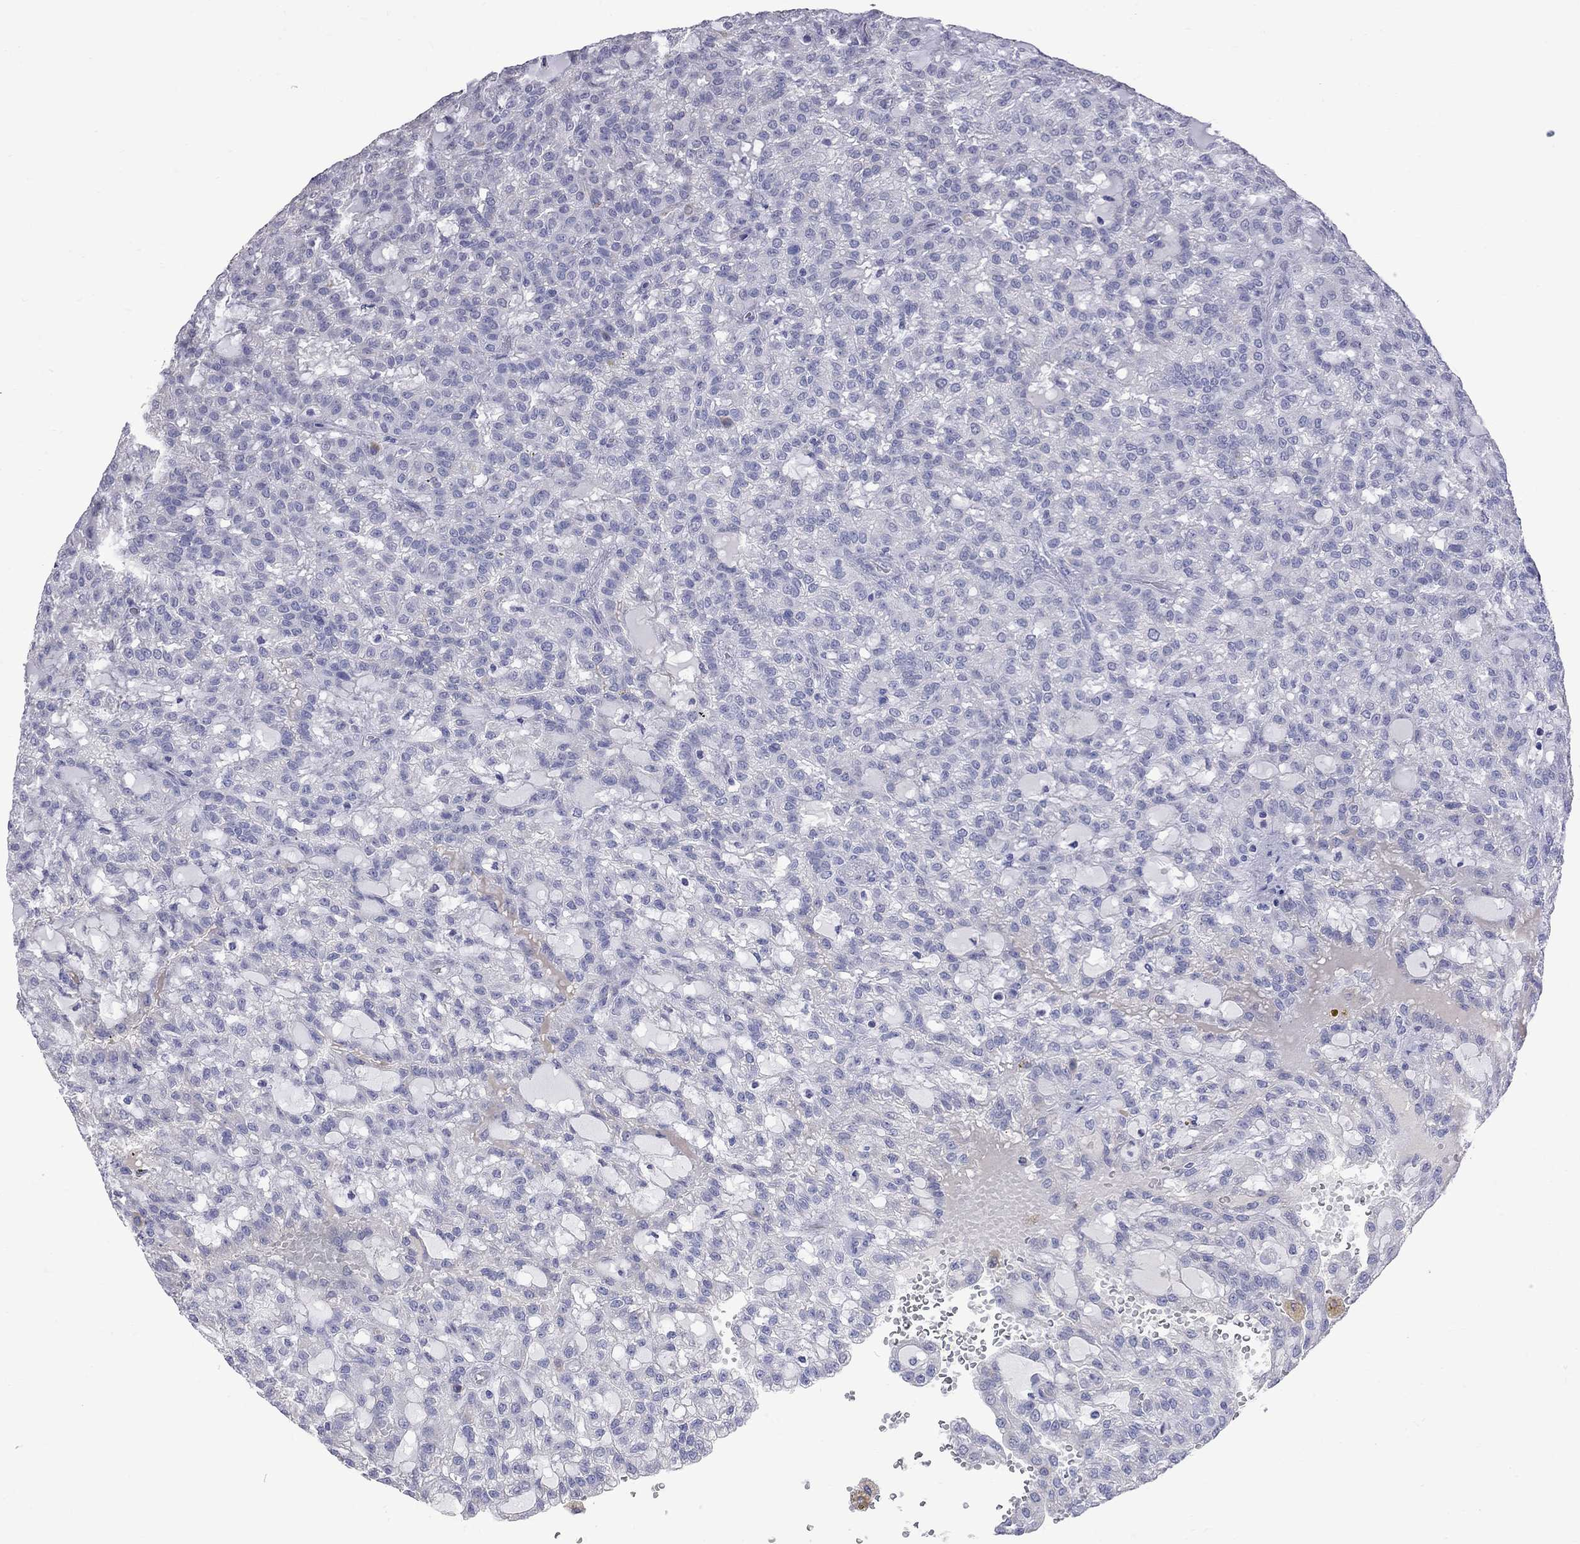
{"staining": {"intensity": "negative", "quantity": "none", "location": "none"}, "tissue": "renal cancer", "cell_type": "Tumor cells", "image_type": "cancer", "snomed": [{"axis": "morphology", "description": "Adenocarcinoma, NOS"}, {"axis": "topography", "description": "Kidney"}], "caption": "Photomicrograph shows no significant protein staining in tumor cells of renal cancer (adenocarcinoma).", "gene": "KCND2", "patient": {"sex": "male", "age": 63}}